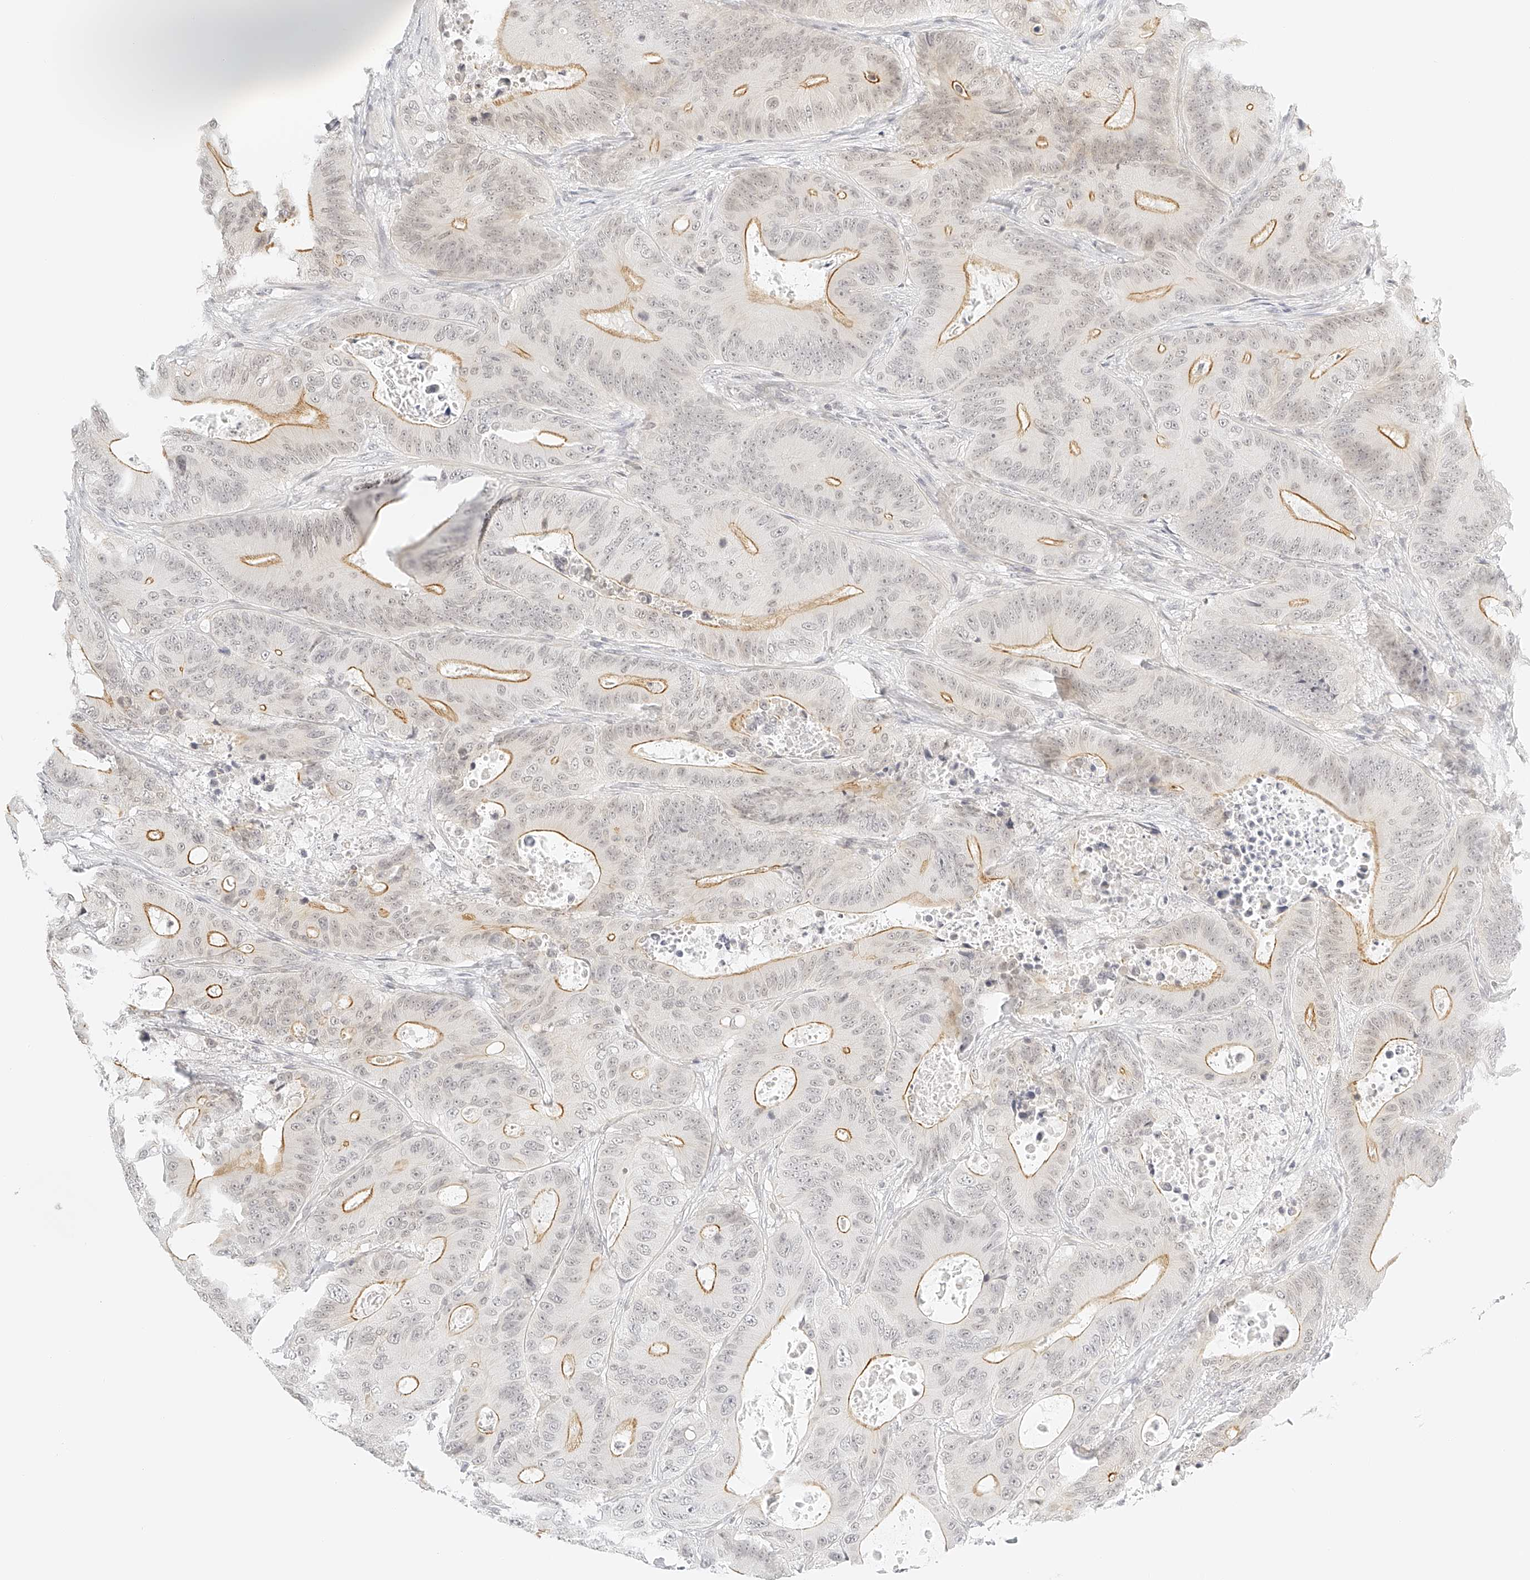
{"staining": {"intensity": "moderate", "quantity": "<25%", "location": "cytoplasmic/membranous"}, "tissue": "colorectal cancer", "cell_type": "Tumor cells", "image_type": "cancer", "snomed": [{"axis": "morphology", "description": "Adenocarcinoma, NOS"}, {"axis": "topography", "description": "Colon"}], "caption": "Immunohistochemistry of colorectal cancer demonstrates low levels of moderate cytoplasmic/membranous positivity in about <25% of tumor cells. (IHC, brightfield microscopy, high magnification).", "gene": "ZFP69", "patient": {"sex": "male", "age": 83}}